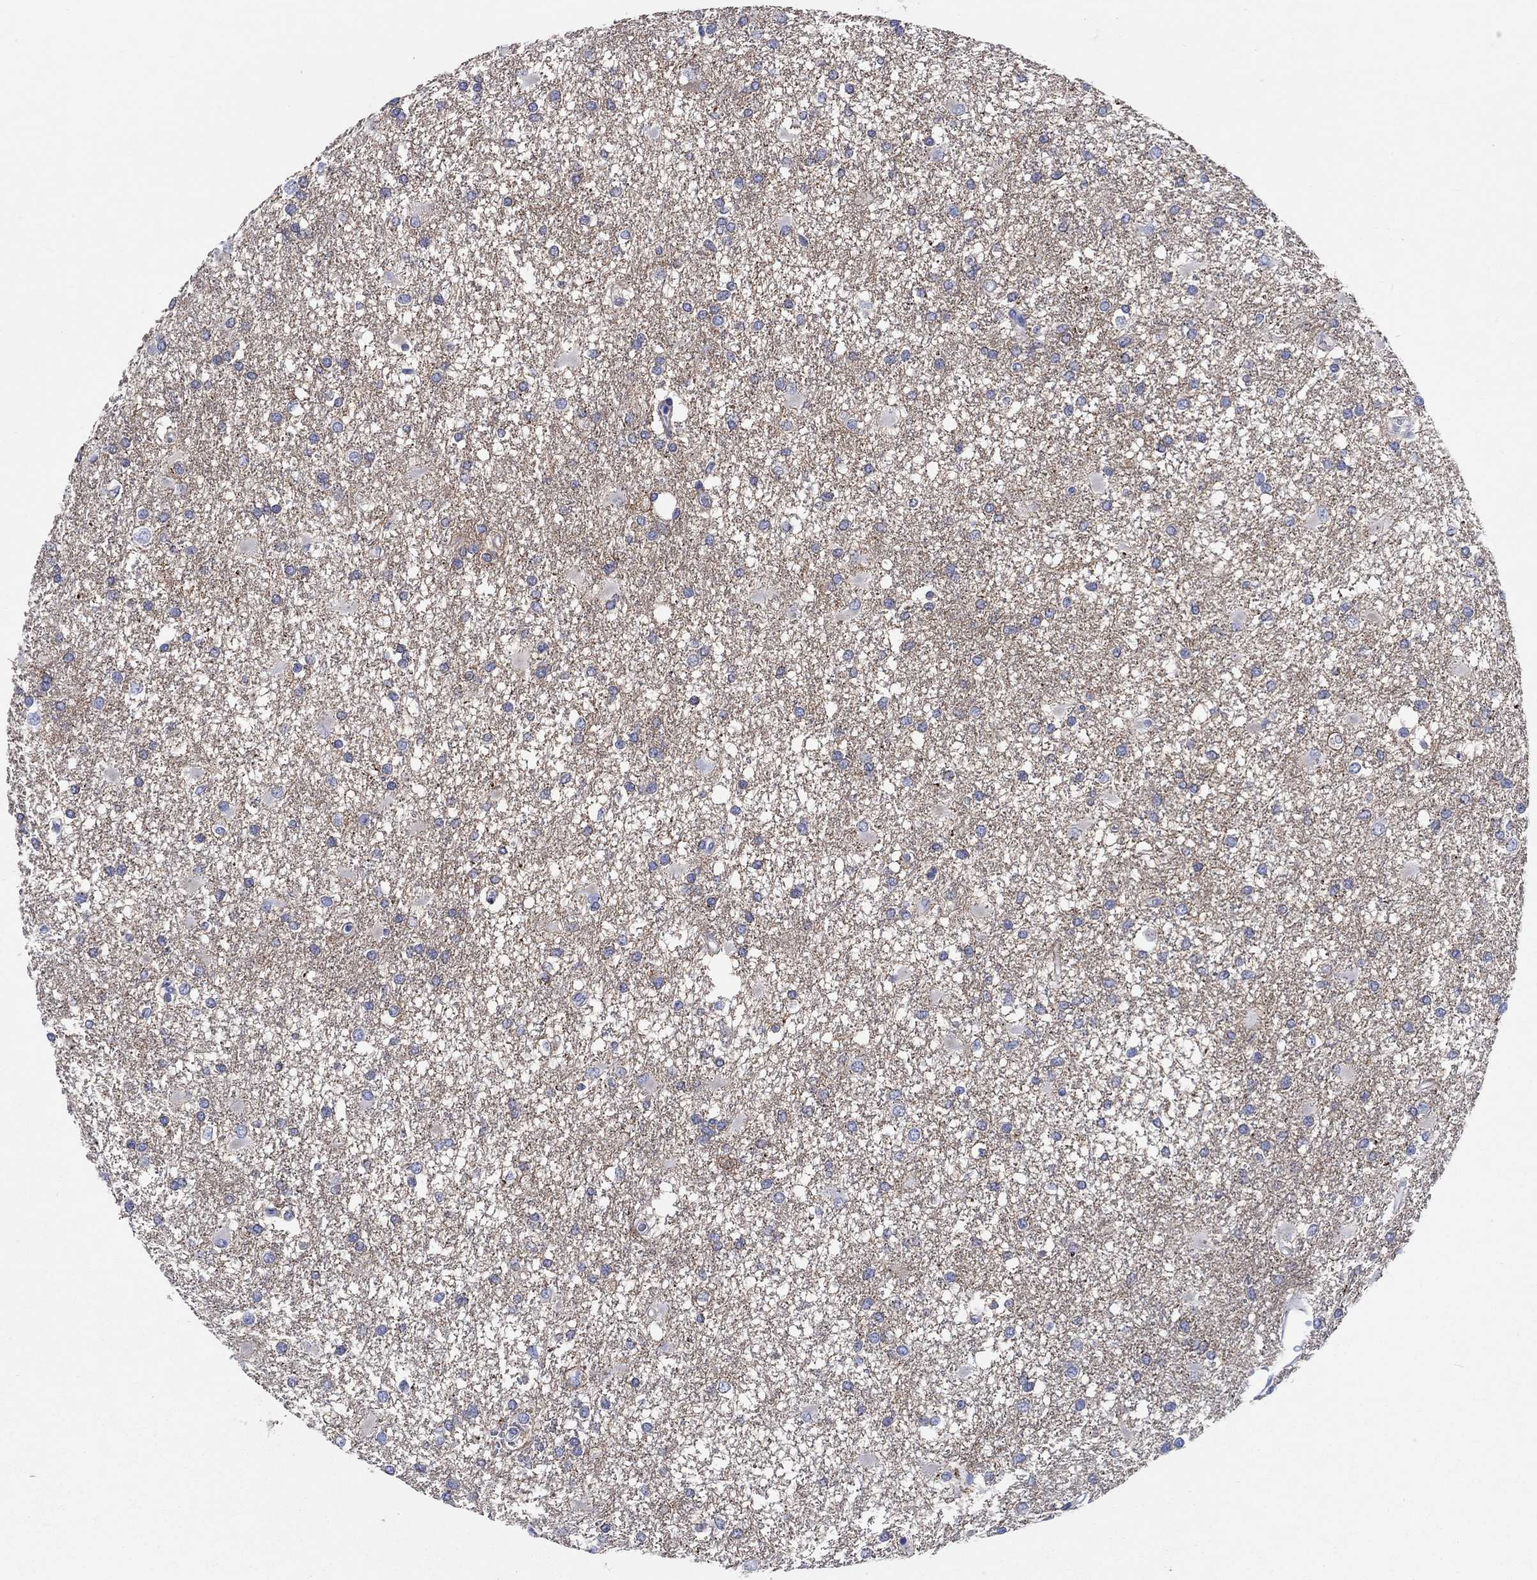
{"staining": {"intensity": "negative", "quantity": "none", "location": "none"}, "tissue": "glioma", "cell_type": "Tumor cells", "image_type": "cancer", "snomed": [{"axis": "morphology", "description": "Glioma, malignant, High grade"}, {"axis": "topography", "description": "Cerebral cortex"}], "caption": "Tumor cells show no significant staining in glioma.", "gene": "SHISA4", "patient": {"sex": "male", "age": 79}}